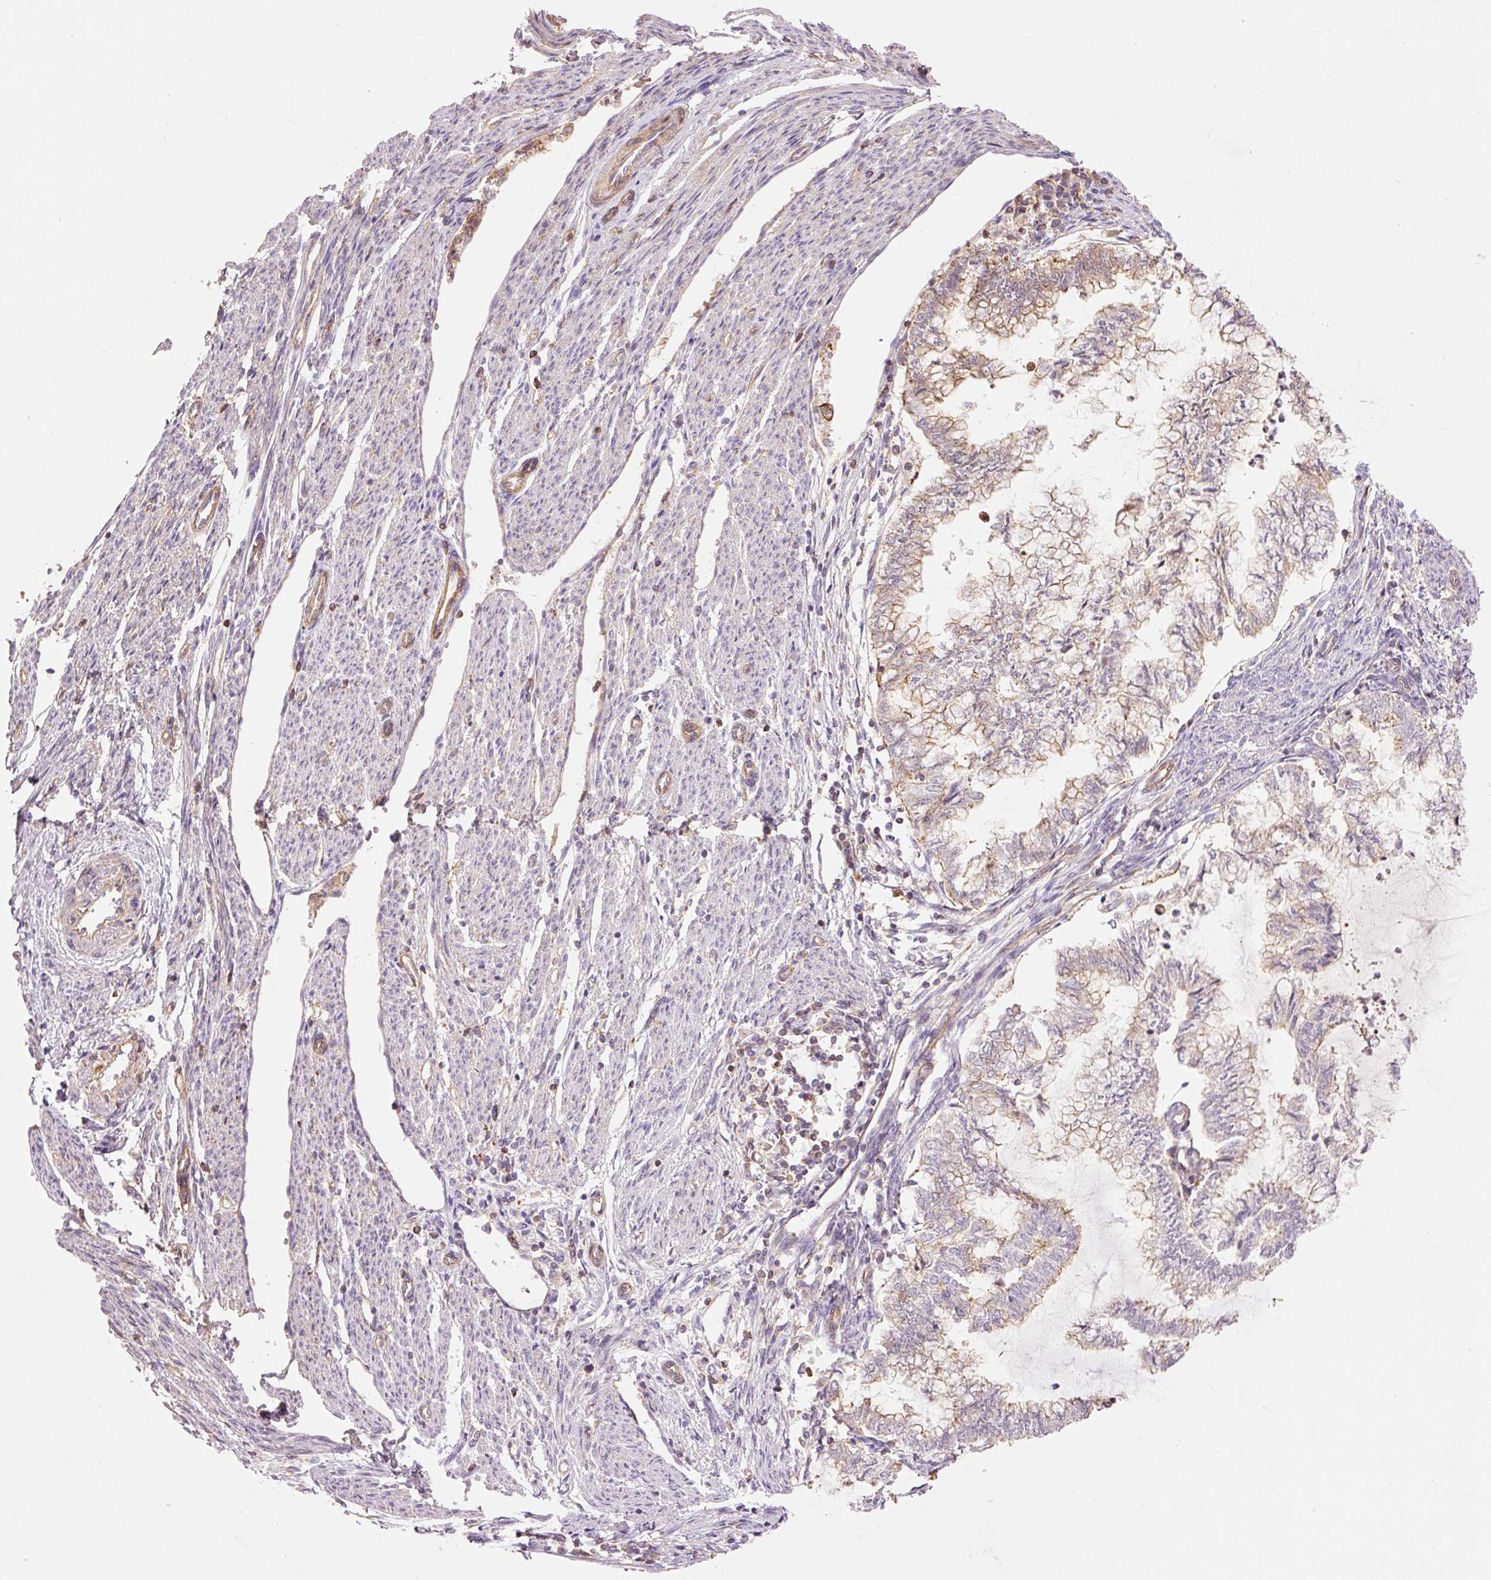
{"staining": {"intensity": "weak", "quantity": "25%-75%", "location": "cytoplasmic/membranous"}, "tissue": "endometrial cancer", "cell_type": "Tumor cells", "image_type": "cancer", "snomed": [{"axis": "morphology", "description": "Adenocarcinoma, NOS"}, {"axis": "topography", "description": "Endometrium"}], "caption": "DAB immunohistochemical staining of adenocarcinoma (endometrial) exhibits weak cytoplasmic/membranous protein positivity in approximately 25%-75% of tumor cells.", "gene": "PPP1R1B", "patient": {"sex": "female", "age": 79}}